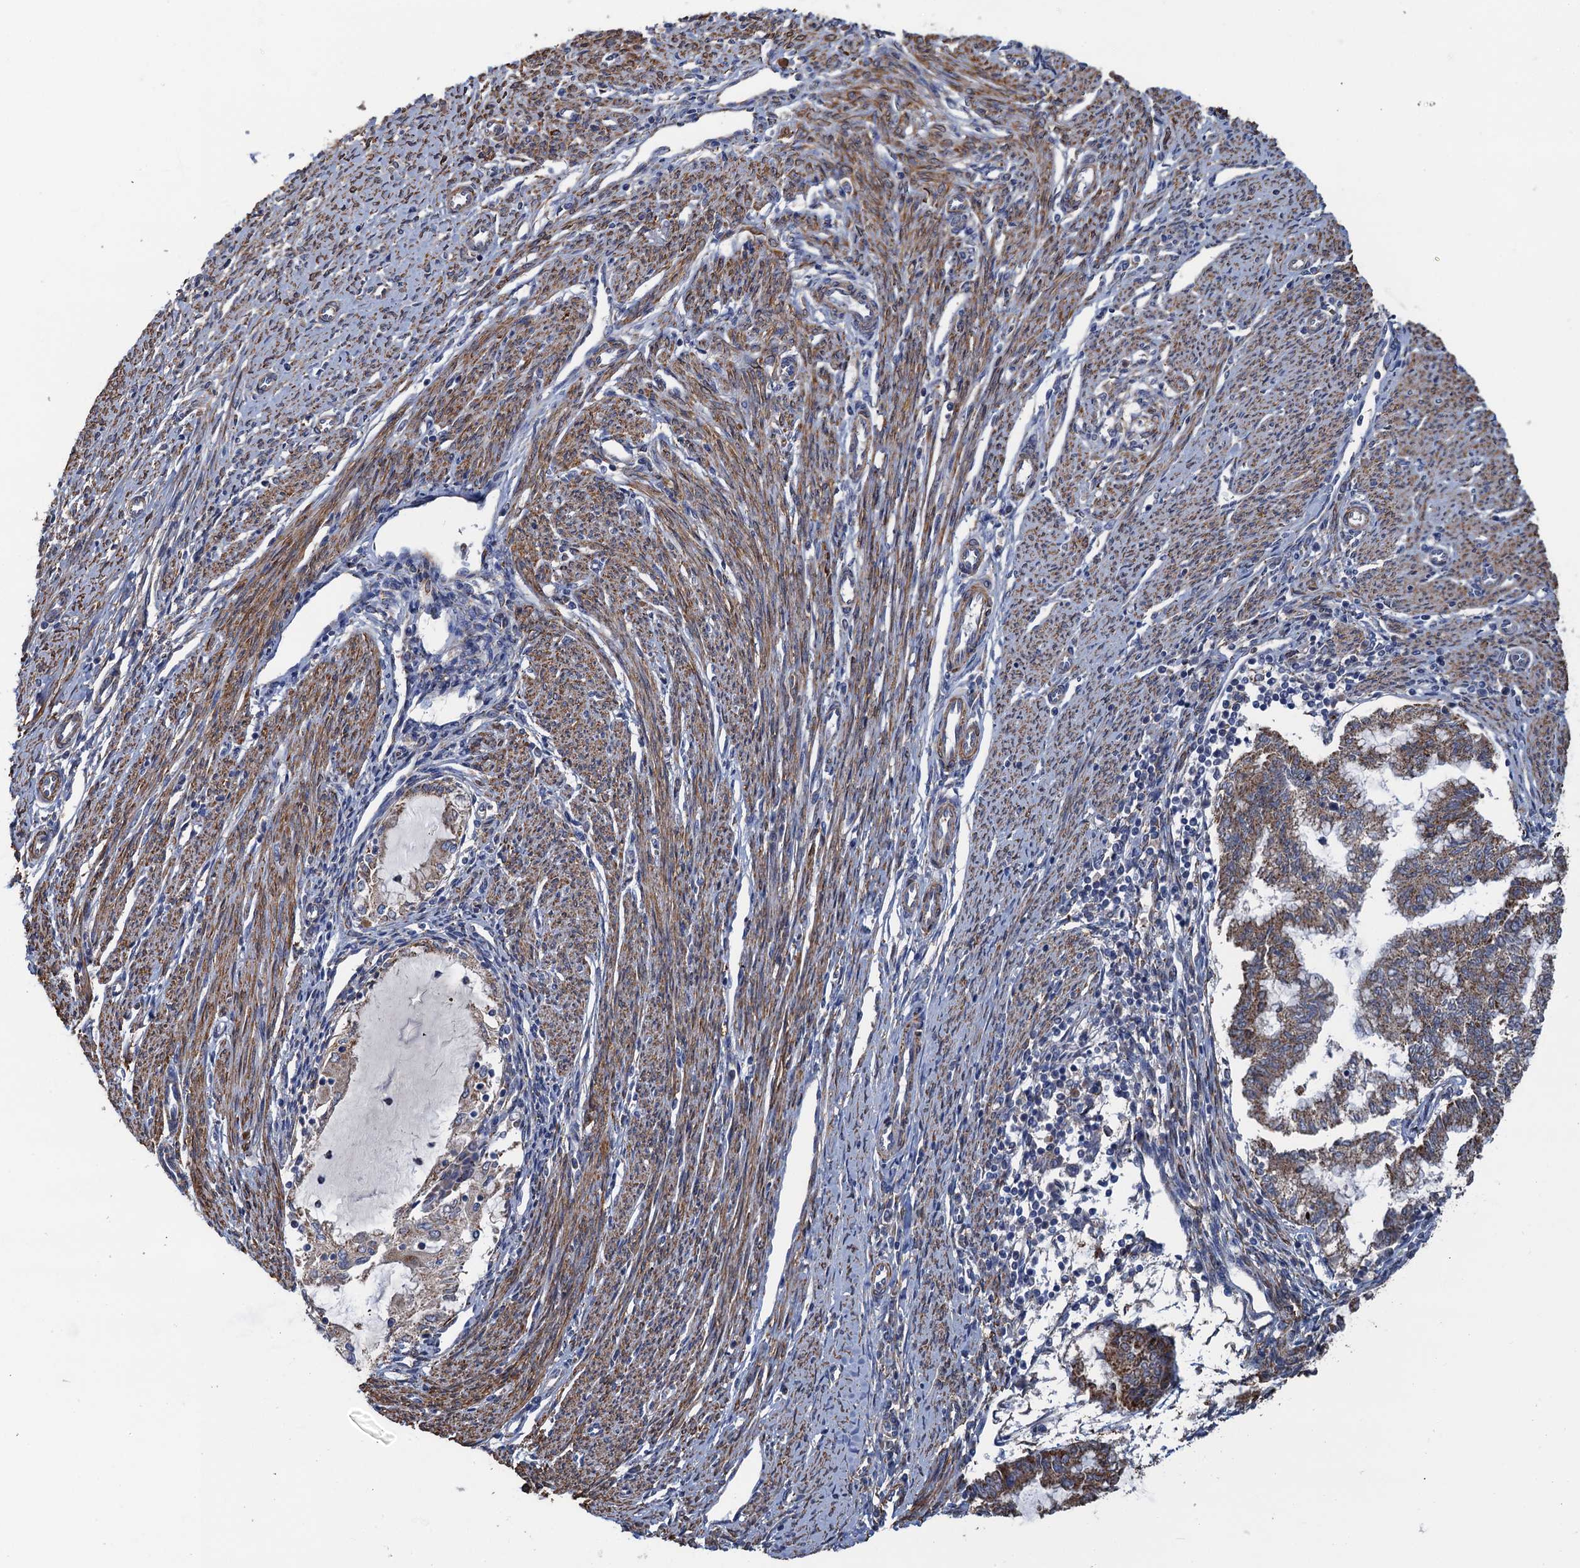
{"staining": {"intensity": "moderate", "quantity": ">75%", "location": "cytoplasmic/membranous"}, "tissue": "endometrial cancer", "cell_type": "Tumor cells", "image_type": "cancer", "snomed": [{"axis": "morphology", "description": "Adenocarcinoma, NOS"}, {"axis": "topography", "description": "Endometrium"}], "caption": "Tumor cells reveal medium levels of moderate cytoplasmic/membranous staining in about >75% of cells in human endometrial cancer (adenocarcinoma).", "gene": "GCSH", "patient": {"sex": "female", "age": 79}}